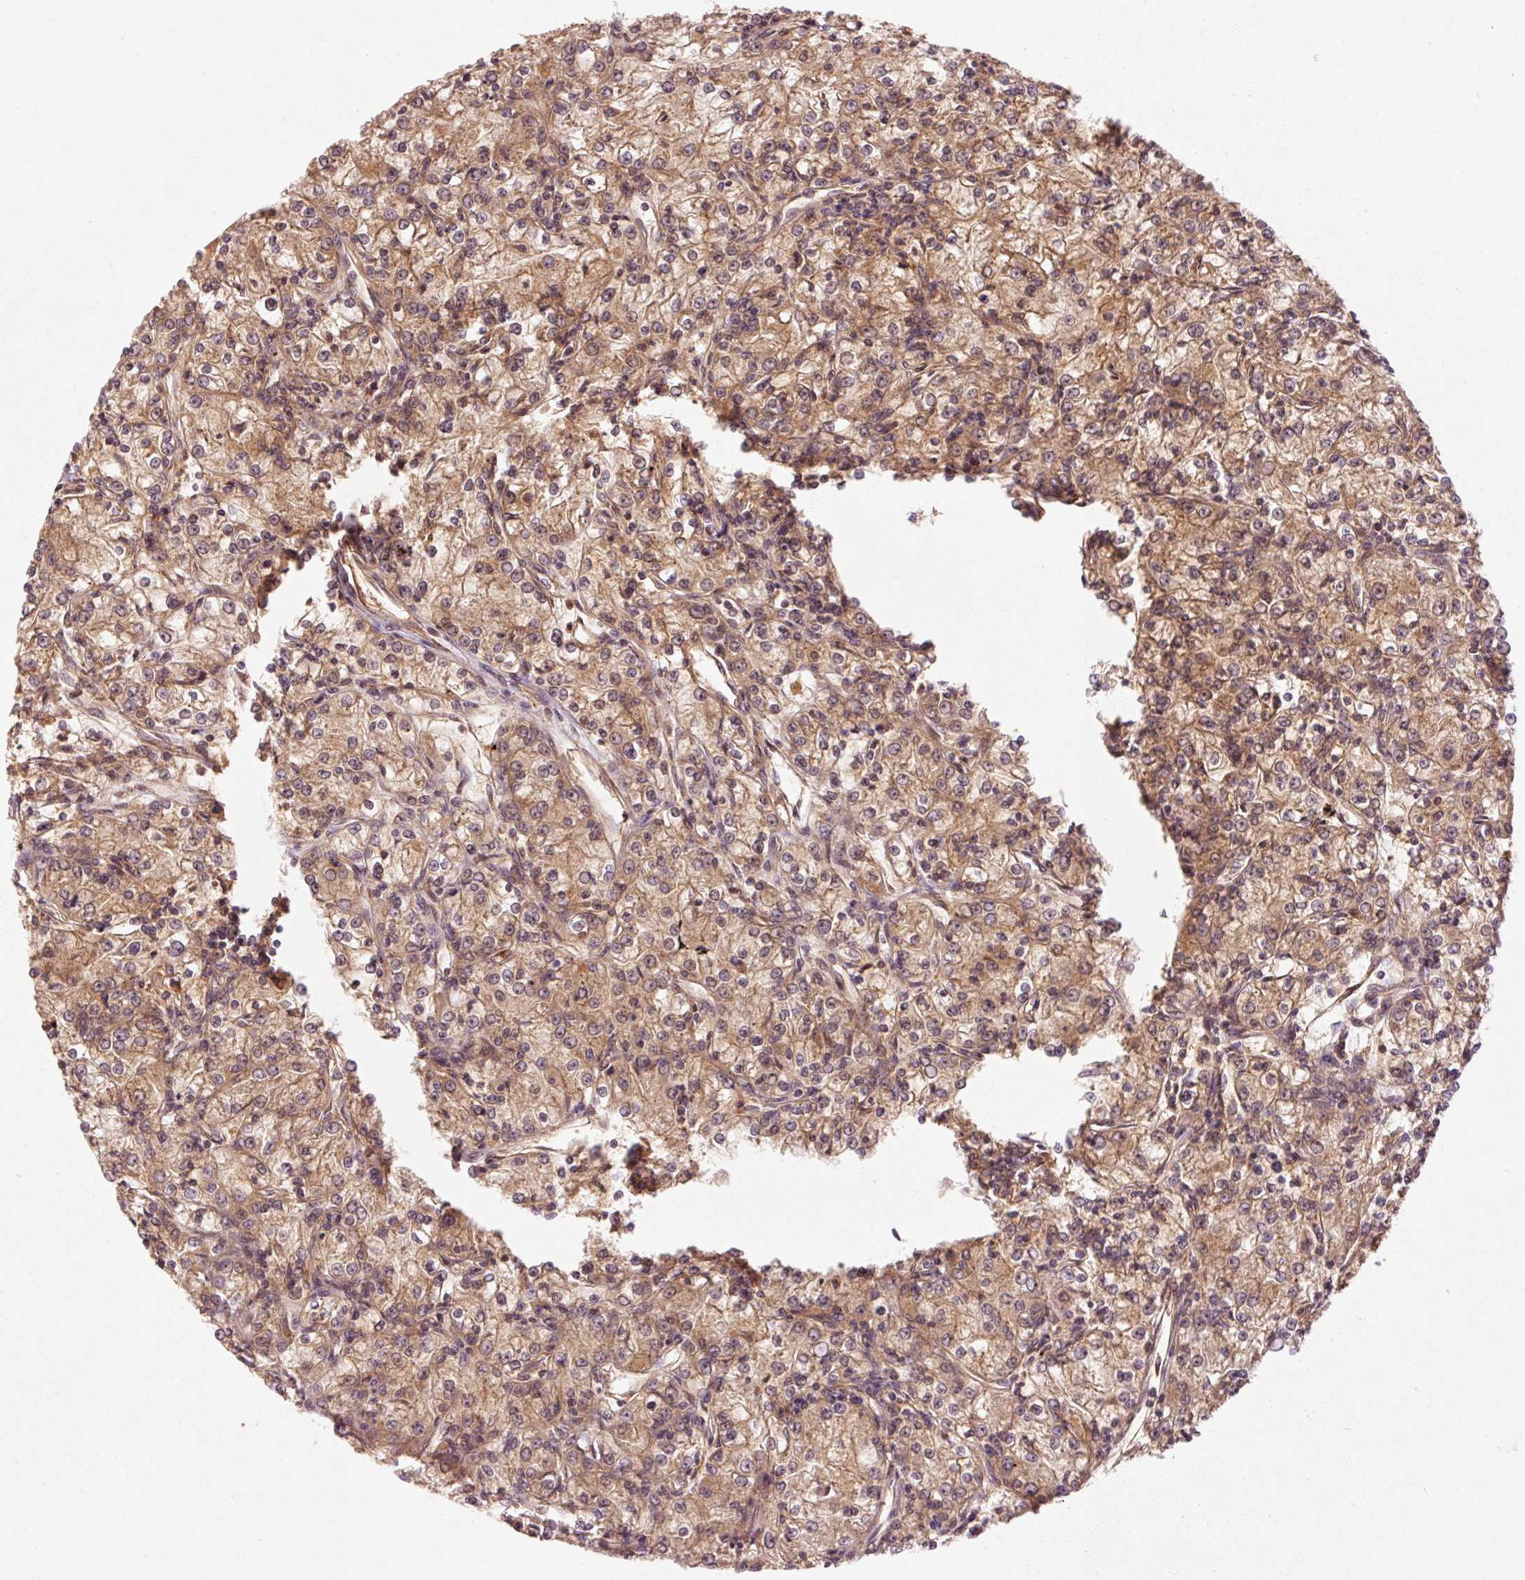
{"staining": {"intensity": "moderate", "quantity": ">75%", "location": "cytoplasmic/membranous"}, "tissue": "renal cancer", "cell_type": "Tumor cells", "image_type": "cancer", "snomed": [{"axis": "morphology", "description": "Adenocarcinoma, NOS"}, {"axis": "topography", "description": "Kidney"}], "caption": "A brown stain highlights moderate cytoplasmic/membranous positivity of a protein in renal cancer tumor cells. The protein of interest is shown in brown color, while the nuclei are stained blue.", "gene": "CTNNA1", "patient": {"sex": "female", "age": 59}}